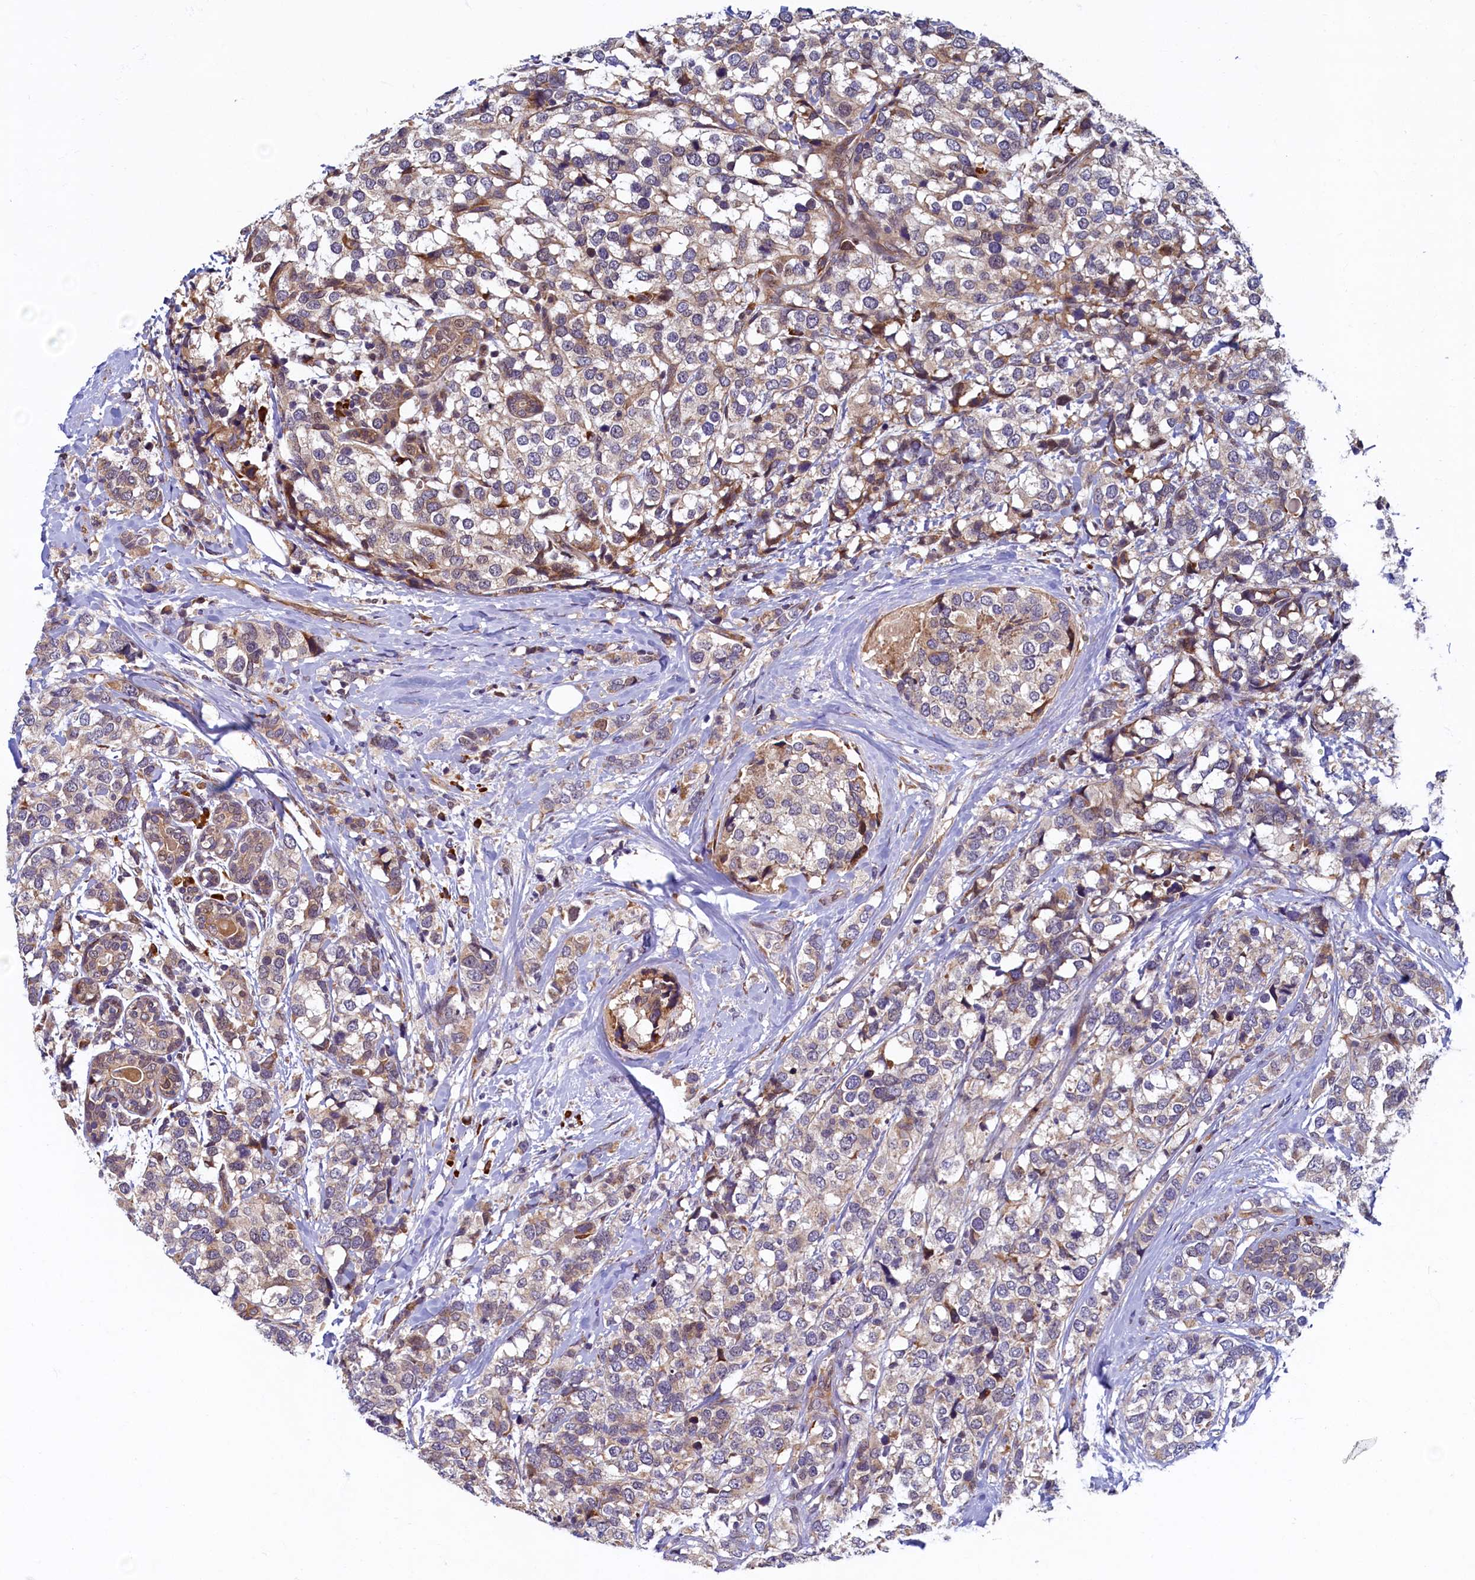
{"staining": {"intensity": "weak", "quantity": "25%-75%", "location": "cytoplasmic/membranous"}, "tissue": "breast cancer", "cell_type": "Tumor cells", "image_type": "cancer", "snomed": [{"axis": "morphology", "description": "Lobular carcinoma"}, {"axis": "topography", "description": "Breast"}], "caption": "IHC histopathology image of neoplastic tissue: breast cancer stained using immunohistochemistry (IHC) reveals low levels of weak protein expression localized specifically in the cytoplasmic/membranous of tumor cells, appearing as a cytoplasmic/membranous brown color.", "gene": "SLC16A14", "patient": {"sex": "female", "age": 59}}